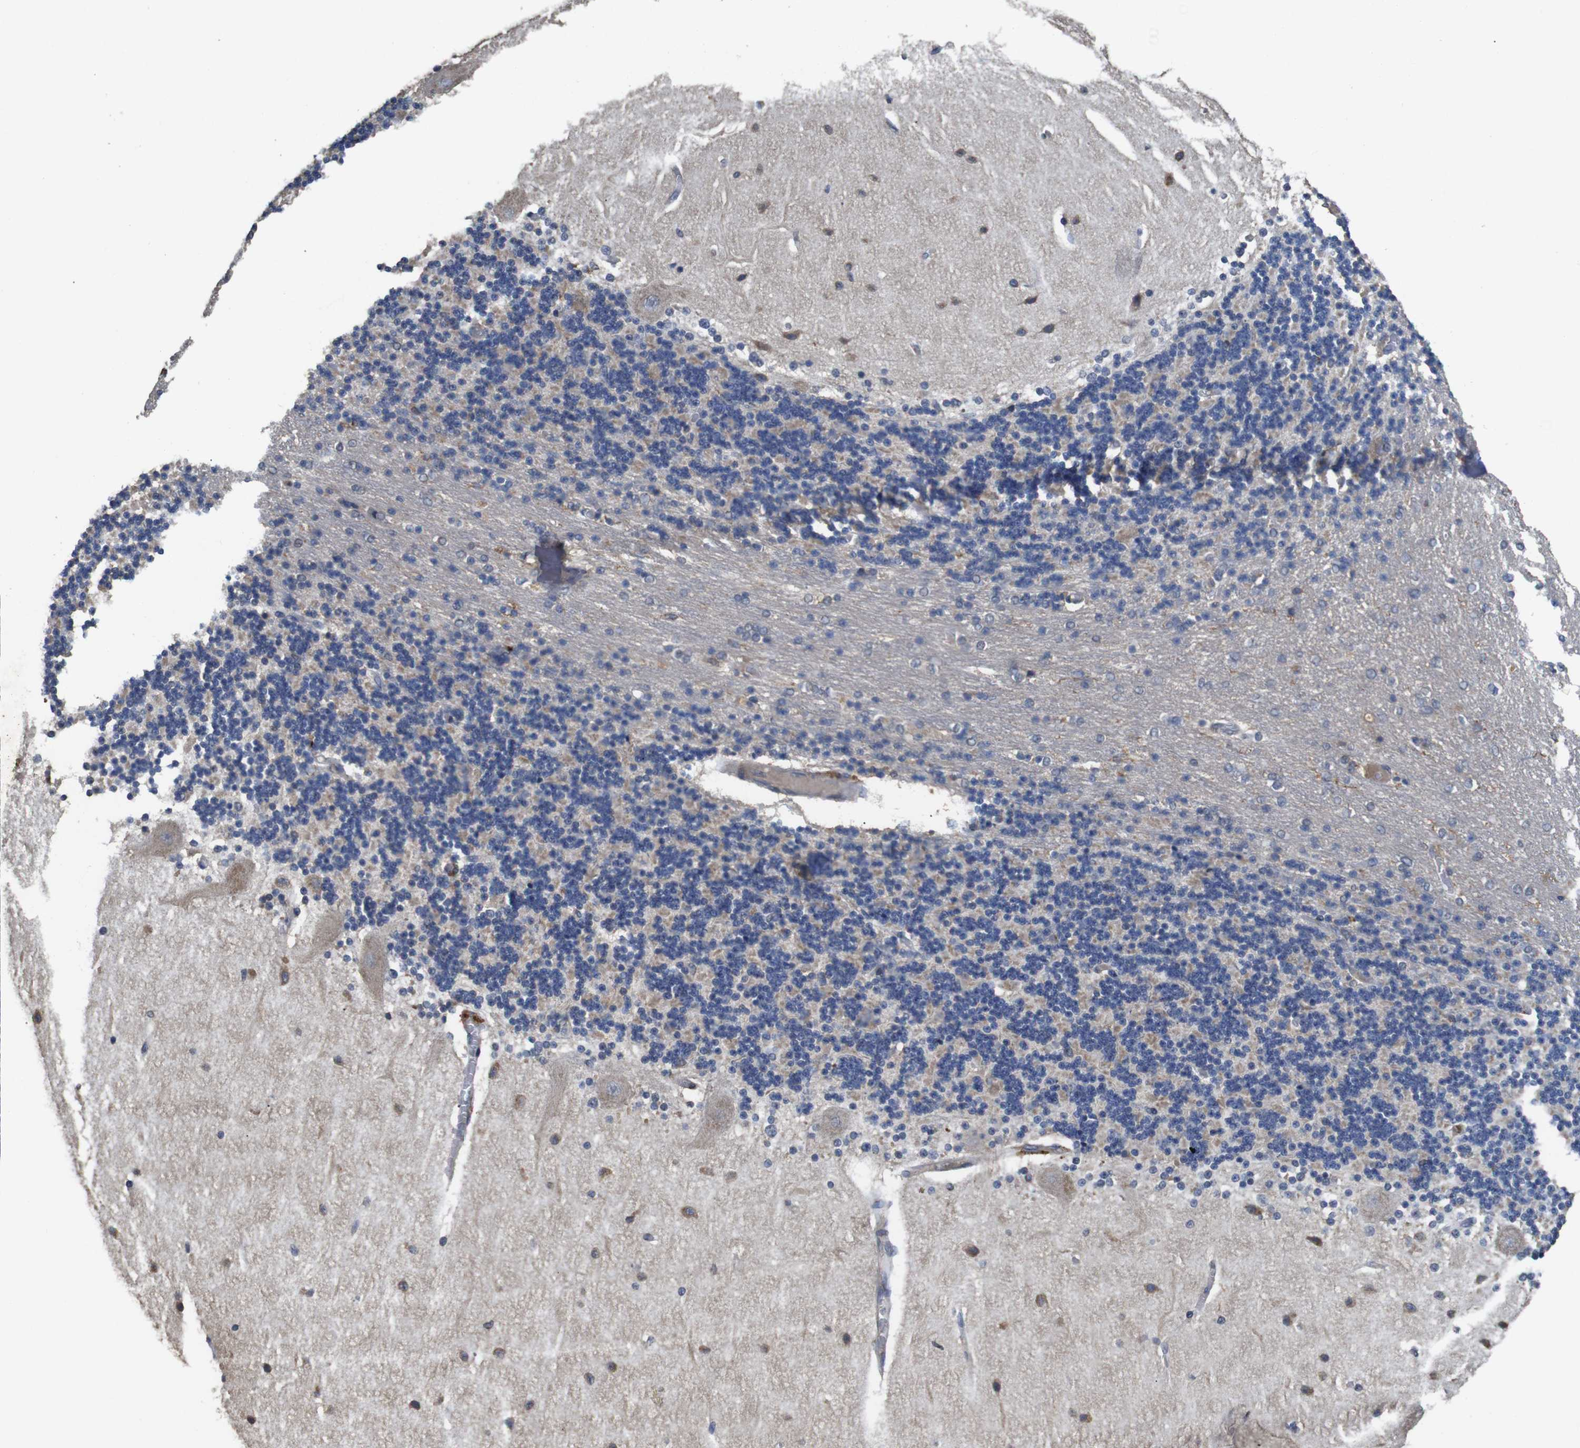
{"staining": {"intensity": "weak", "quantity": "25%-75%", "location": "cytoplasmic/membranous"}, "tissue": "cerebellum", "cell_type": "Cells in granular layer", "image_type": "normal", "snomed": [{"axis": "morphology", "description": "Normal tissue, NOS"}, {"axis": "topography", "description": "Cerebellum"}], "caption": "Cells in granular layer show weak cytoplasmic/membranous staining in about 25%-75% of cells in unremarkable cerebellum. Using DAB (3,3'-diaminobenzidine) (brown) and hematoxylin (blue) stains, captured at high magnification using brightfield microscopy.", "gene": "ARHGAP24", "patient": {"sex": "female", "age": 54}}